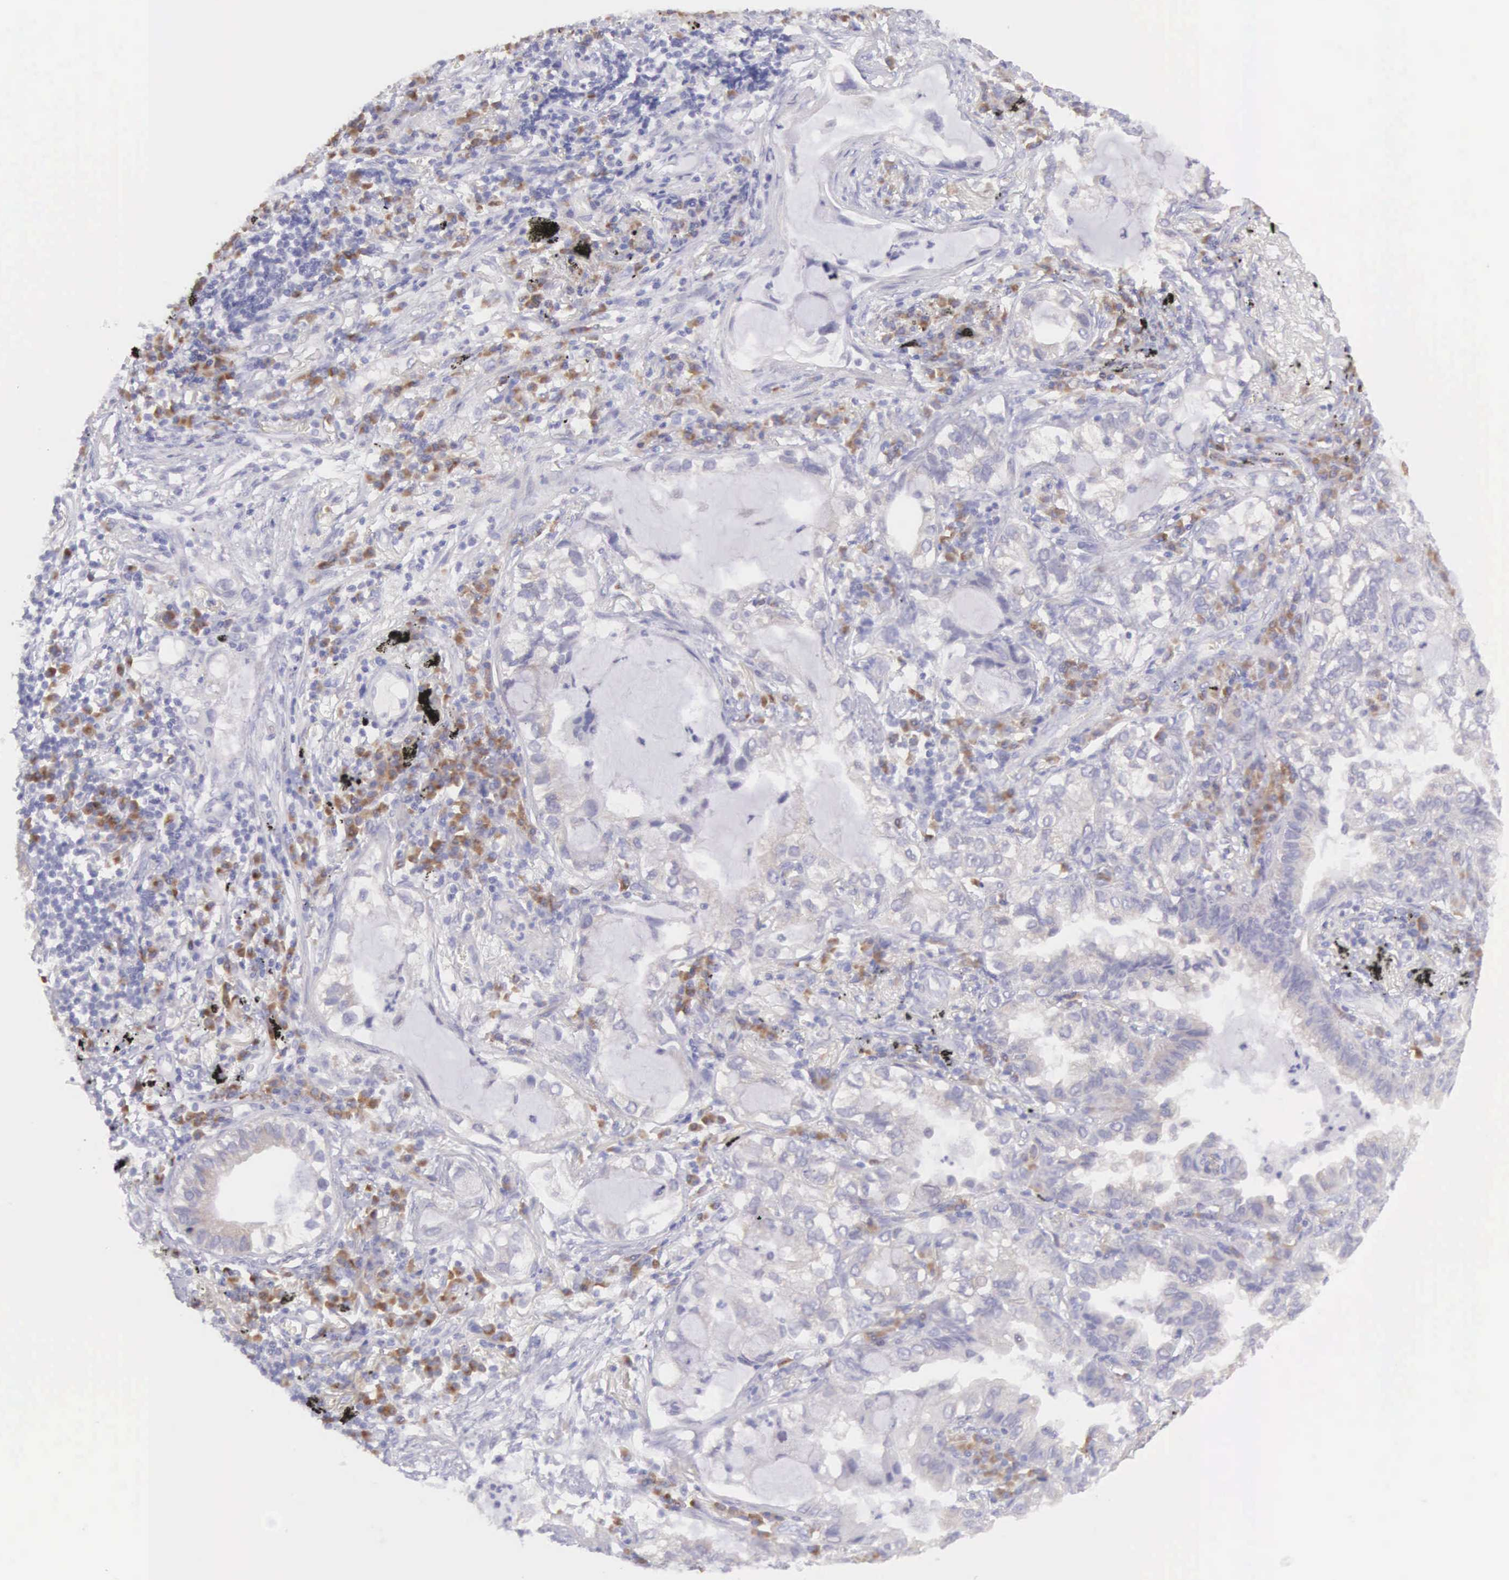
{"staining": {"intensity": "weak", "quantity": "25%-75%", "location": "cytoplasmic/membranous"}, "tissue": "lung cancer", "cell_type": "Tumor cells", "image_type": "cancer", "snomed": [{"axis": "morphology", "description": "Adenocarcinoma, NOS"}, {"axis": "topography", "description": "Lung"}], "caption": "This is an image of immunohistochemistry (IHC) staining of lung cancer, which shows weak staining in the cytoplasmic/membranous of tumor cells.", "gene": "ARFGAP3", "patient": {"sex": "female", "age": 50}}